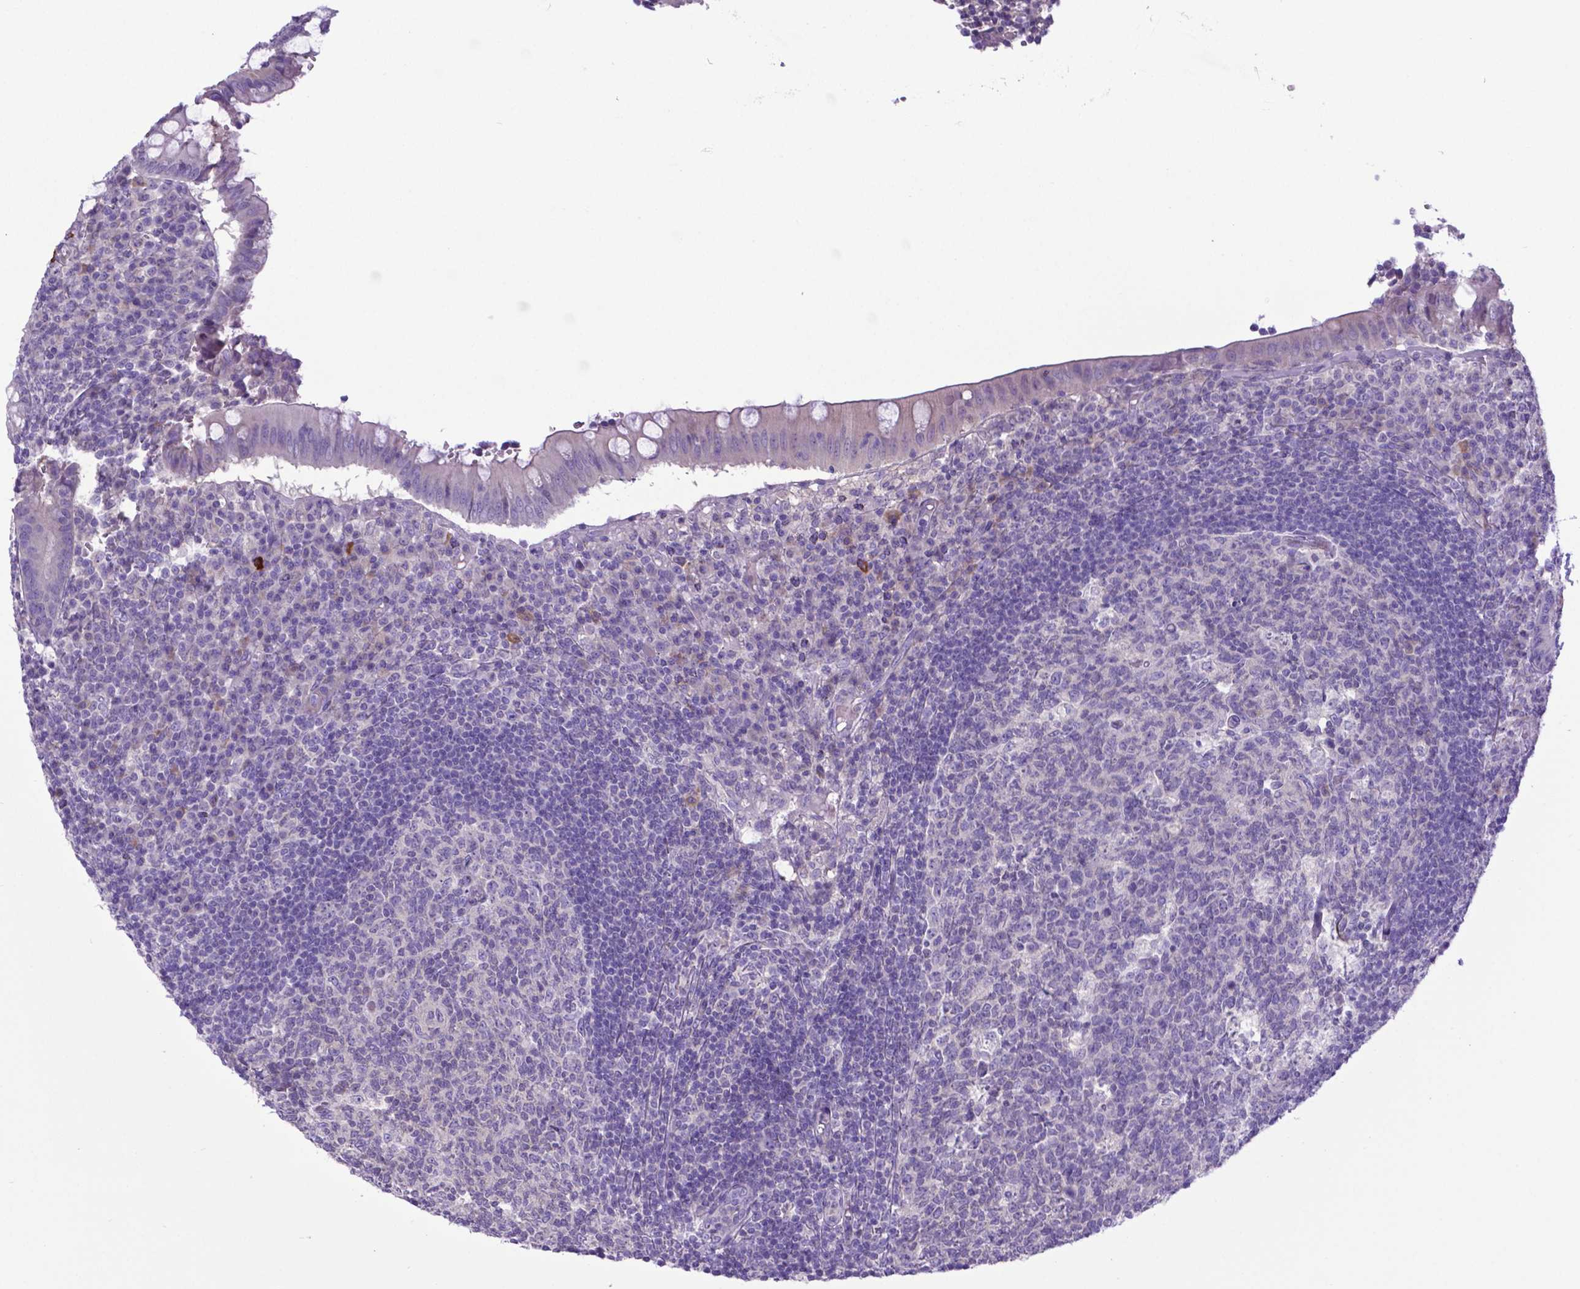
{"staining": {"intensity": "negative", "quantity": "none", "location": "none"}, "tissue": "appendix", "cell_type": "Glandular cells", "image_type": "normal", "snomed": [{"axis": "morphology", "description": "Normal tissue, NOS"}, {"axis": "topography", "description": "Appendix"}], "caption": "The IHC image has no significant positivity in glandular cells of appendix. (DAB (3,3'-diaminobenzidine) immunohistochemistry with hematoxylin counter stain).", "gene": "ADRA2B", "patient": {"sex": "male", "age": 18}}